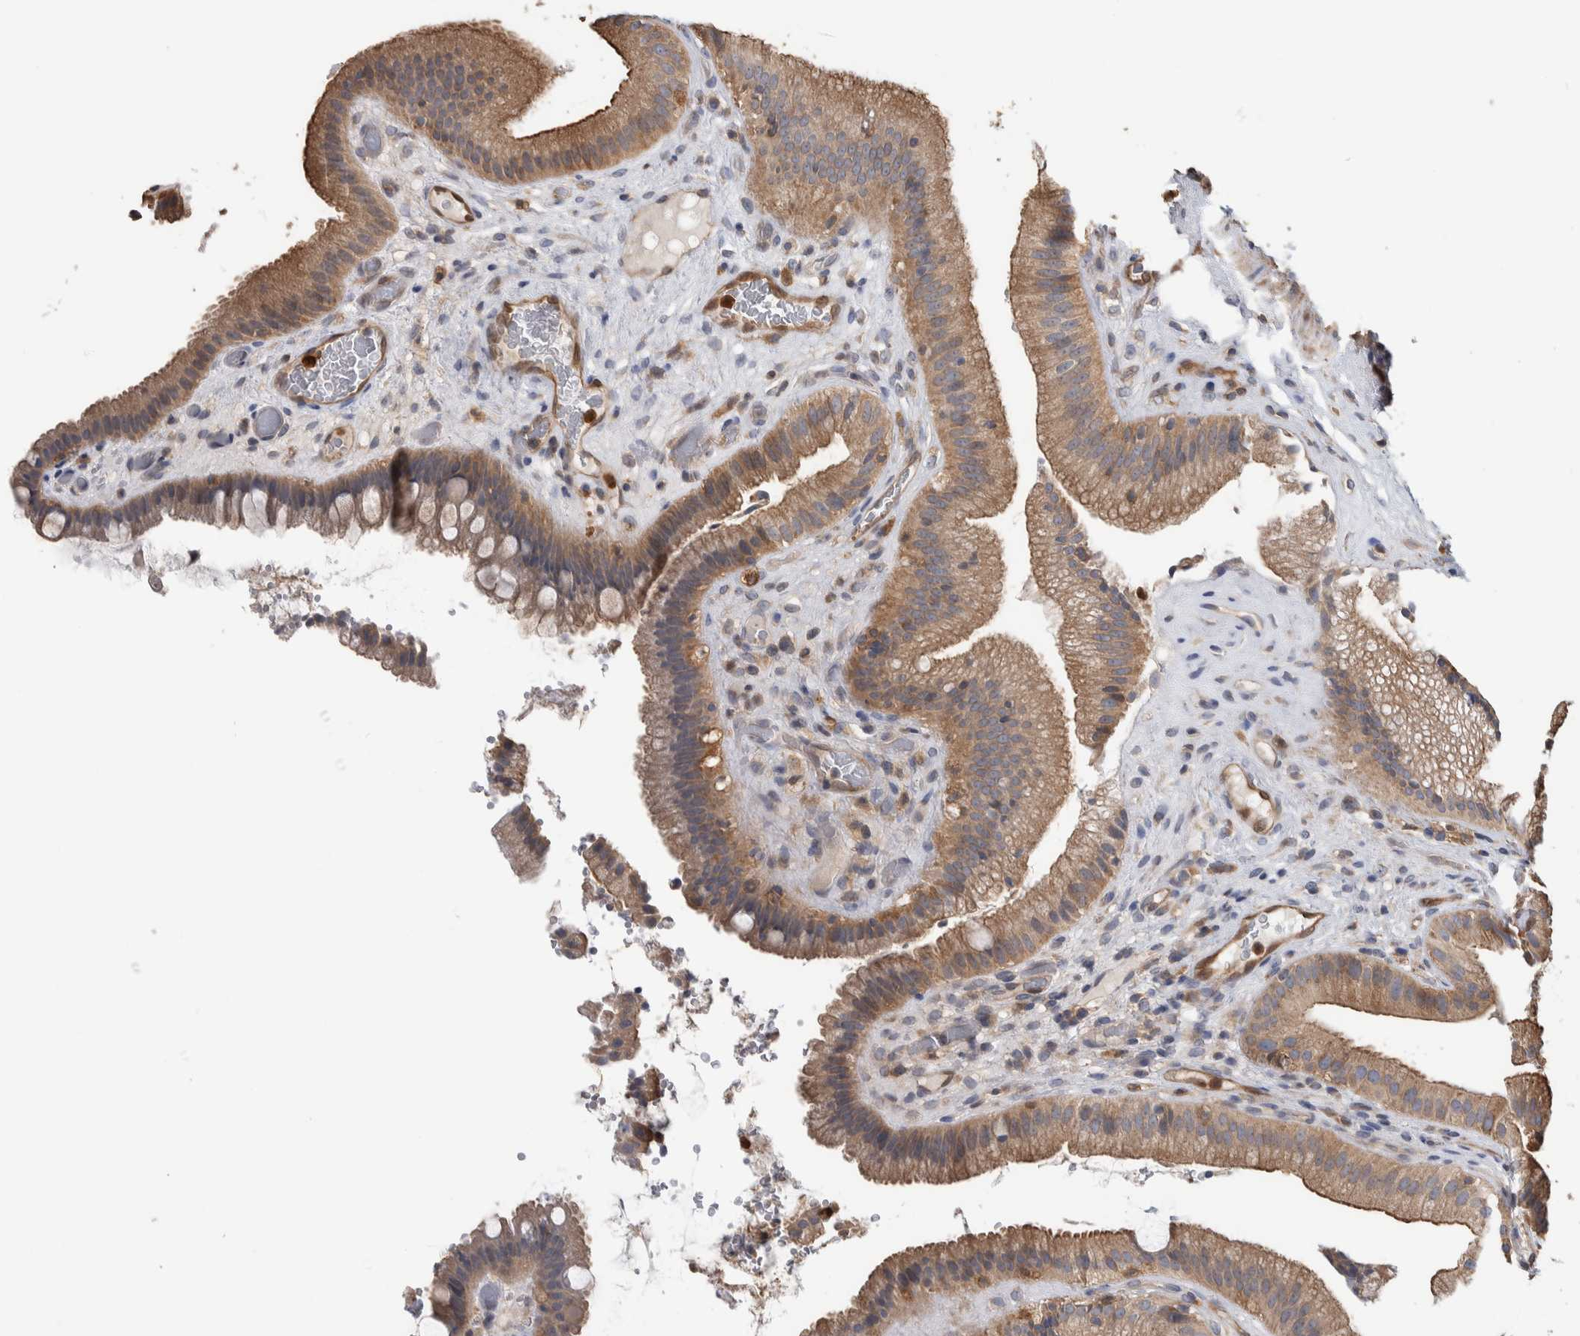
{"staining": {"intensity": "weak", "quantity": ">75%", "location": "cytoplasmic/membranous"}, "tissue": "gallbladder", "cell_type": "Glandular cells", "image_type": "normal", "snomed": [{"axis": "morphology", "description": "Normal tissue, NOS"}, {"axis": "topography", "description": "Gallbladder"}], "caption": "A micrograph of human gallbladder stained for a protein reveals weak cytoplasmic/membranous brown staining in glandular cells.", "gene": "SDCBP", "patient": {"sex": "male", "age": 49}}